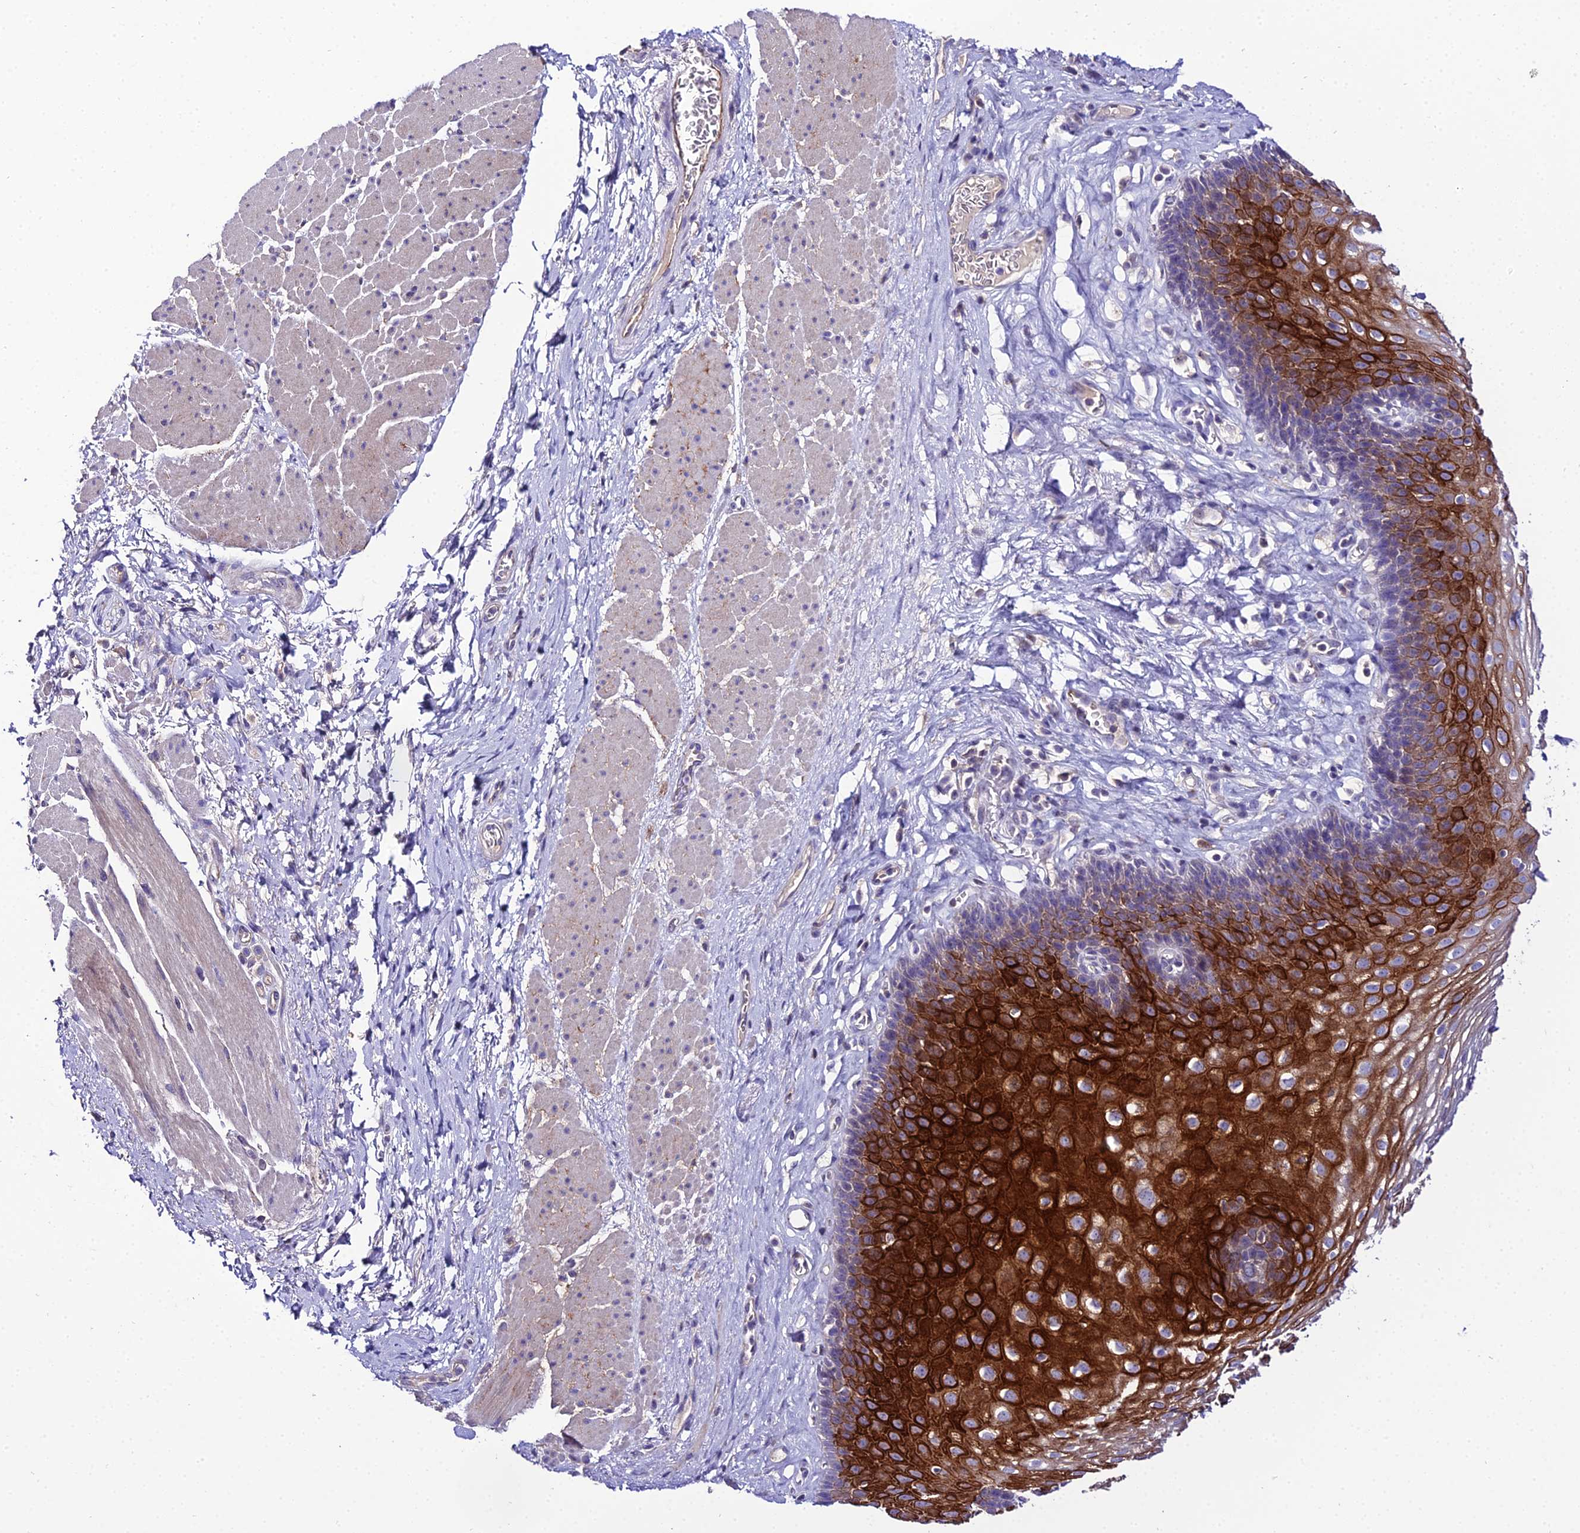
{"staining": {"intensity": "strong", "quantity": "<25%", "location": "cytoplasmic/membranous"}, "tissue": "esophagus", "cell_type": "Squamous epithelial cells", "image_type": "normal", "snomed": [{"axis": "morphology", "description": "Normal tissue, NOS"}, {"axis": "topography", "description": "Esophagus"}], "caption": "An immunohistochemistry histopathology image of unremarkable tissue is shown. Protein staining in brown shows strong cytoplasmic/membranous positivity in esophagus within squamous epithelial cells.", "gene": "SHQ1", "patient": {"sex": "female", "age": 66}}